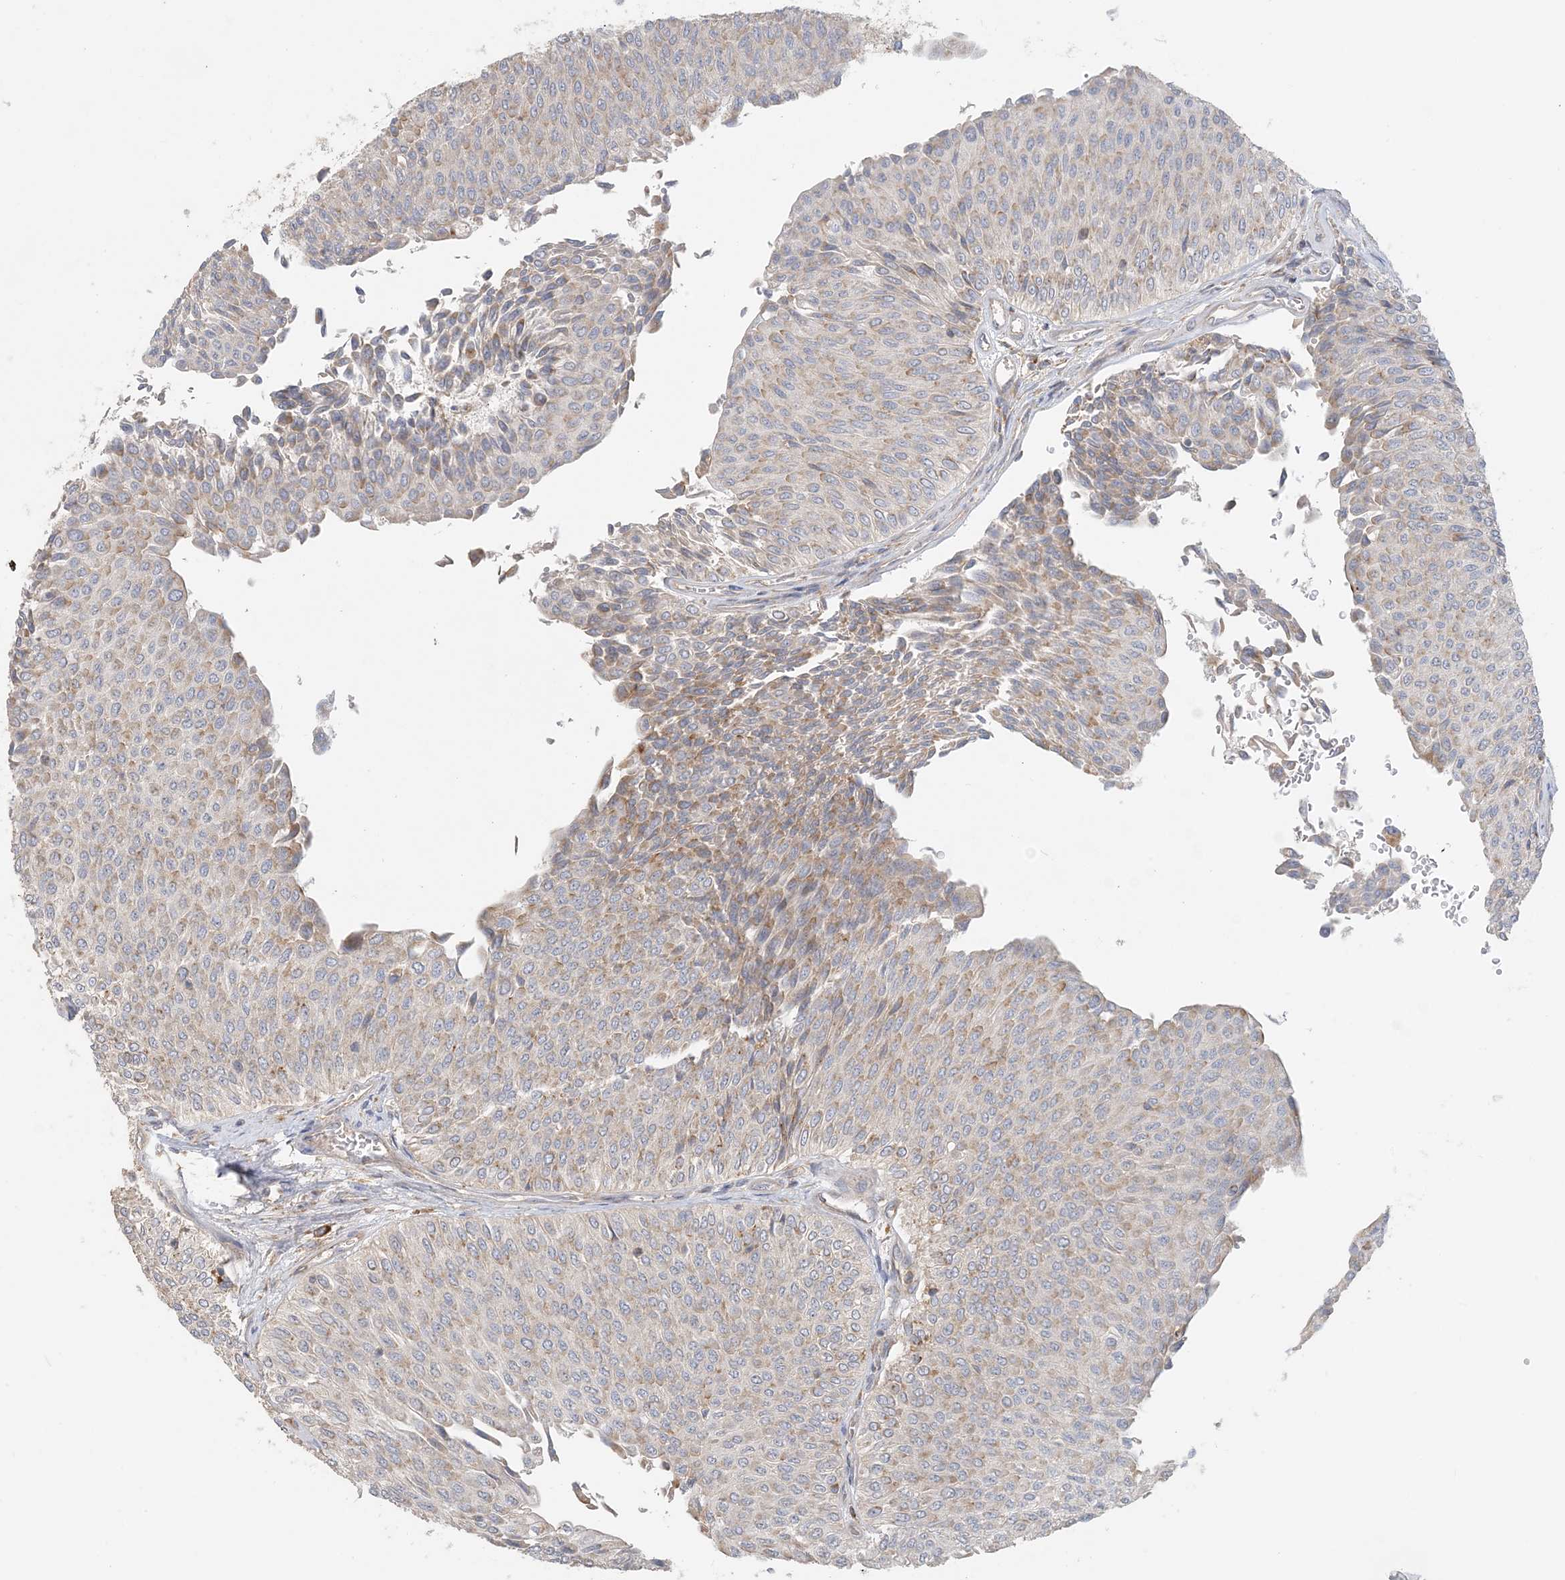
{"staining": {"intensity": "weak", "quantity": ">75%", "location": "cytoplasmic/membranous"}, "tissue": "urothelial cancer", "cell_type": "Tumor cells", "image_type": "cancer", "snomed": [{"axis": "morphology", "description": "Urothelial carcinoma, Low grade"}, {"axis": "topography", "description": "Urinary bladder"}], "caption": "Immunohistochemistry (IHC) micrograph of human low-grade urothelial carcinoma stained for a protein (brown), which shows low levels of weak cytoplasmic/membranous positivity in about >75% of tumor cells.", "gene": "SPPL2A", "patient": {"sex": "male", "age": 78}}